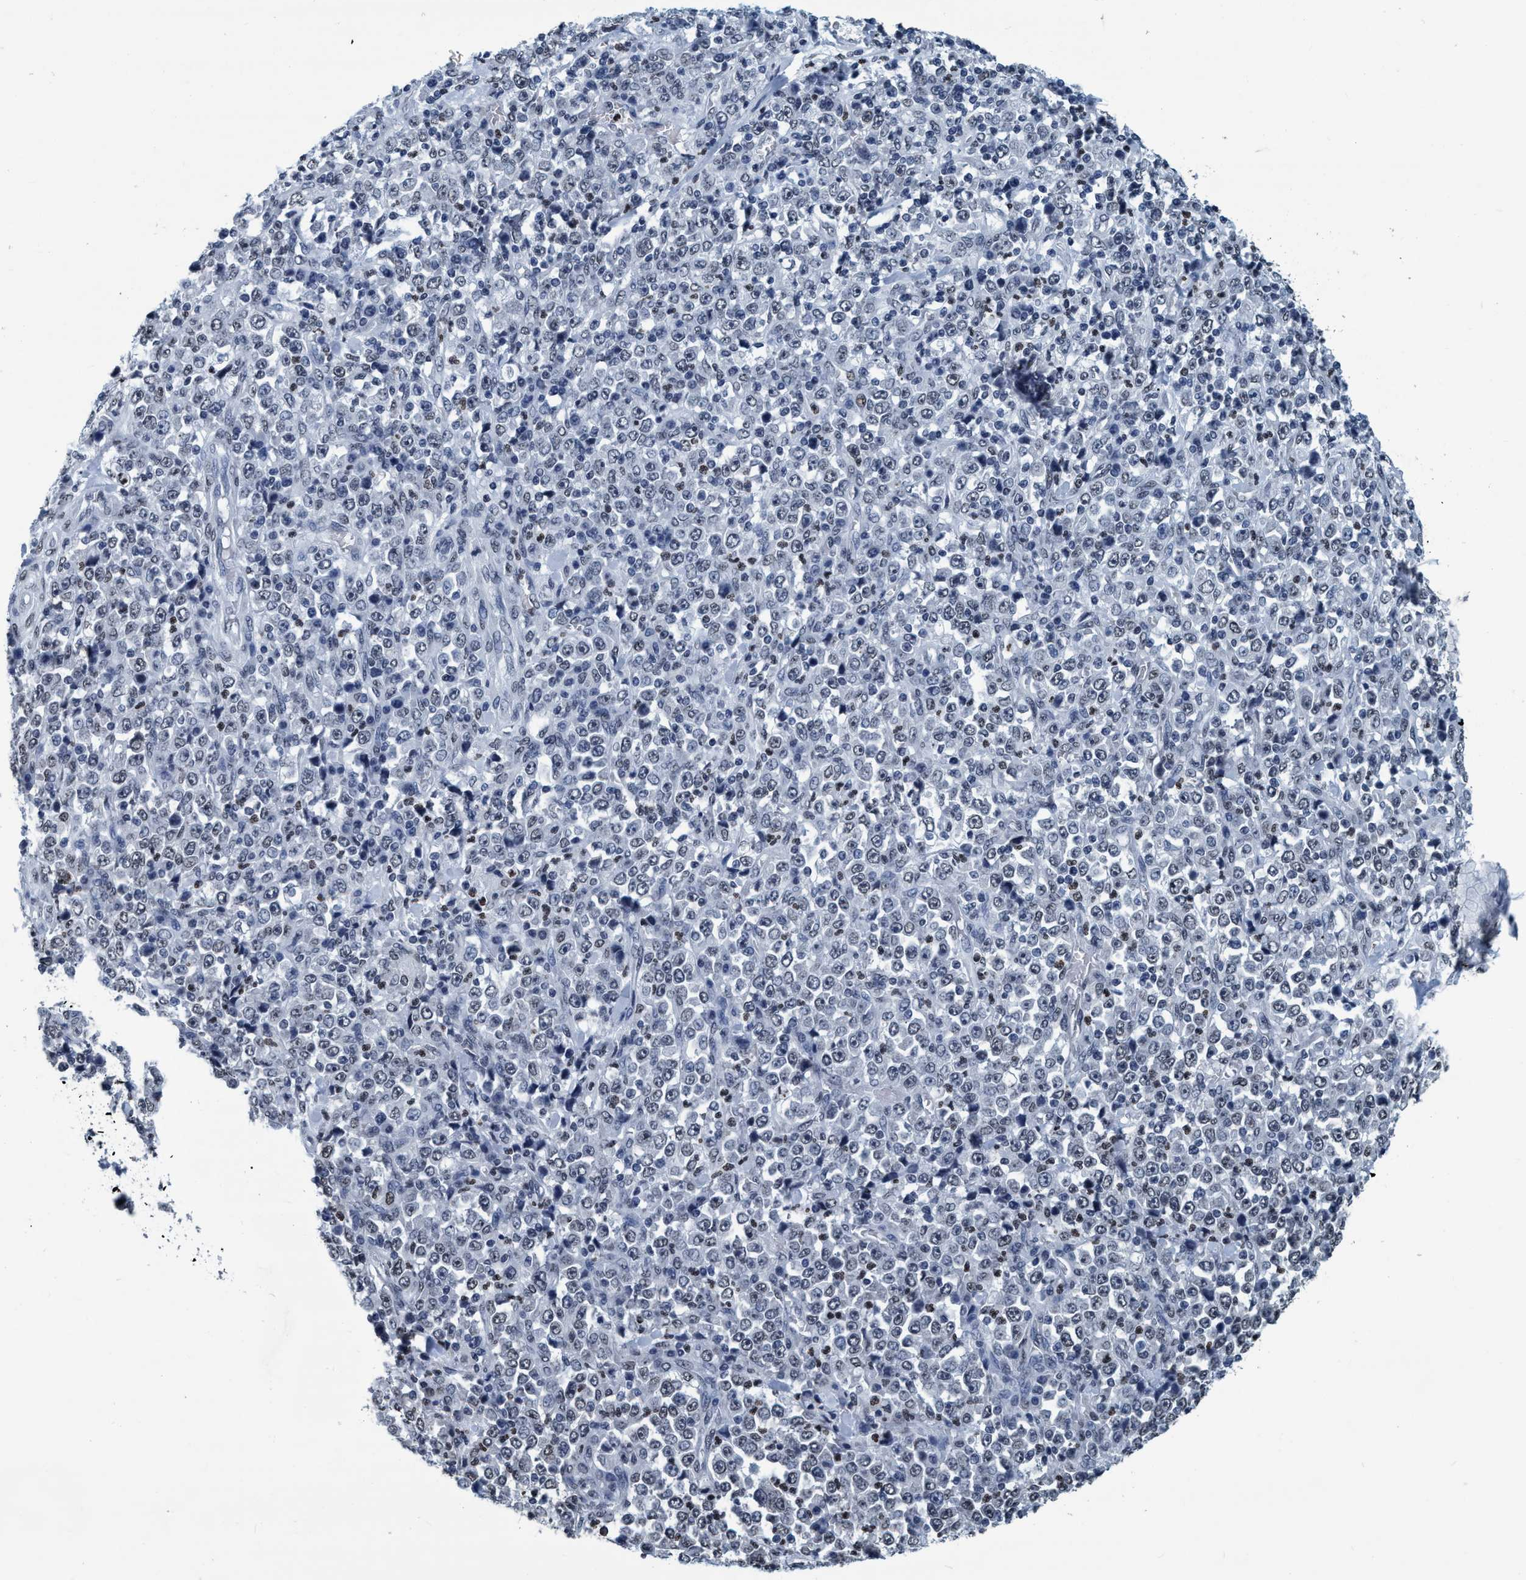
{"staining": {"intensity": "negative", "quantity": "none", "location": "none"}, "tissue": "stomach cancer", "cell_type": "Tumor cells", "image_type": "cancer", "snomed": [{"axis": "morphology", "description": "Normal tissue, NOS"}, {"axis": "morphology", "description": "Adenocarcinoma, NOS"}, {"axis": "topography", "description": "Stomach, upper"}, {"axis": "topography", "description": "Stomach"}], "caption": "Immunohistochemical staining of human stomach adenocarcinoma reveals no significant positivity in tumor cells.", "gene": "CCNE2", "patient": {"sex": "male", "age": 59}}